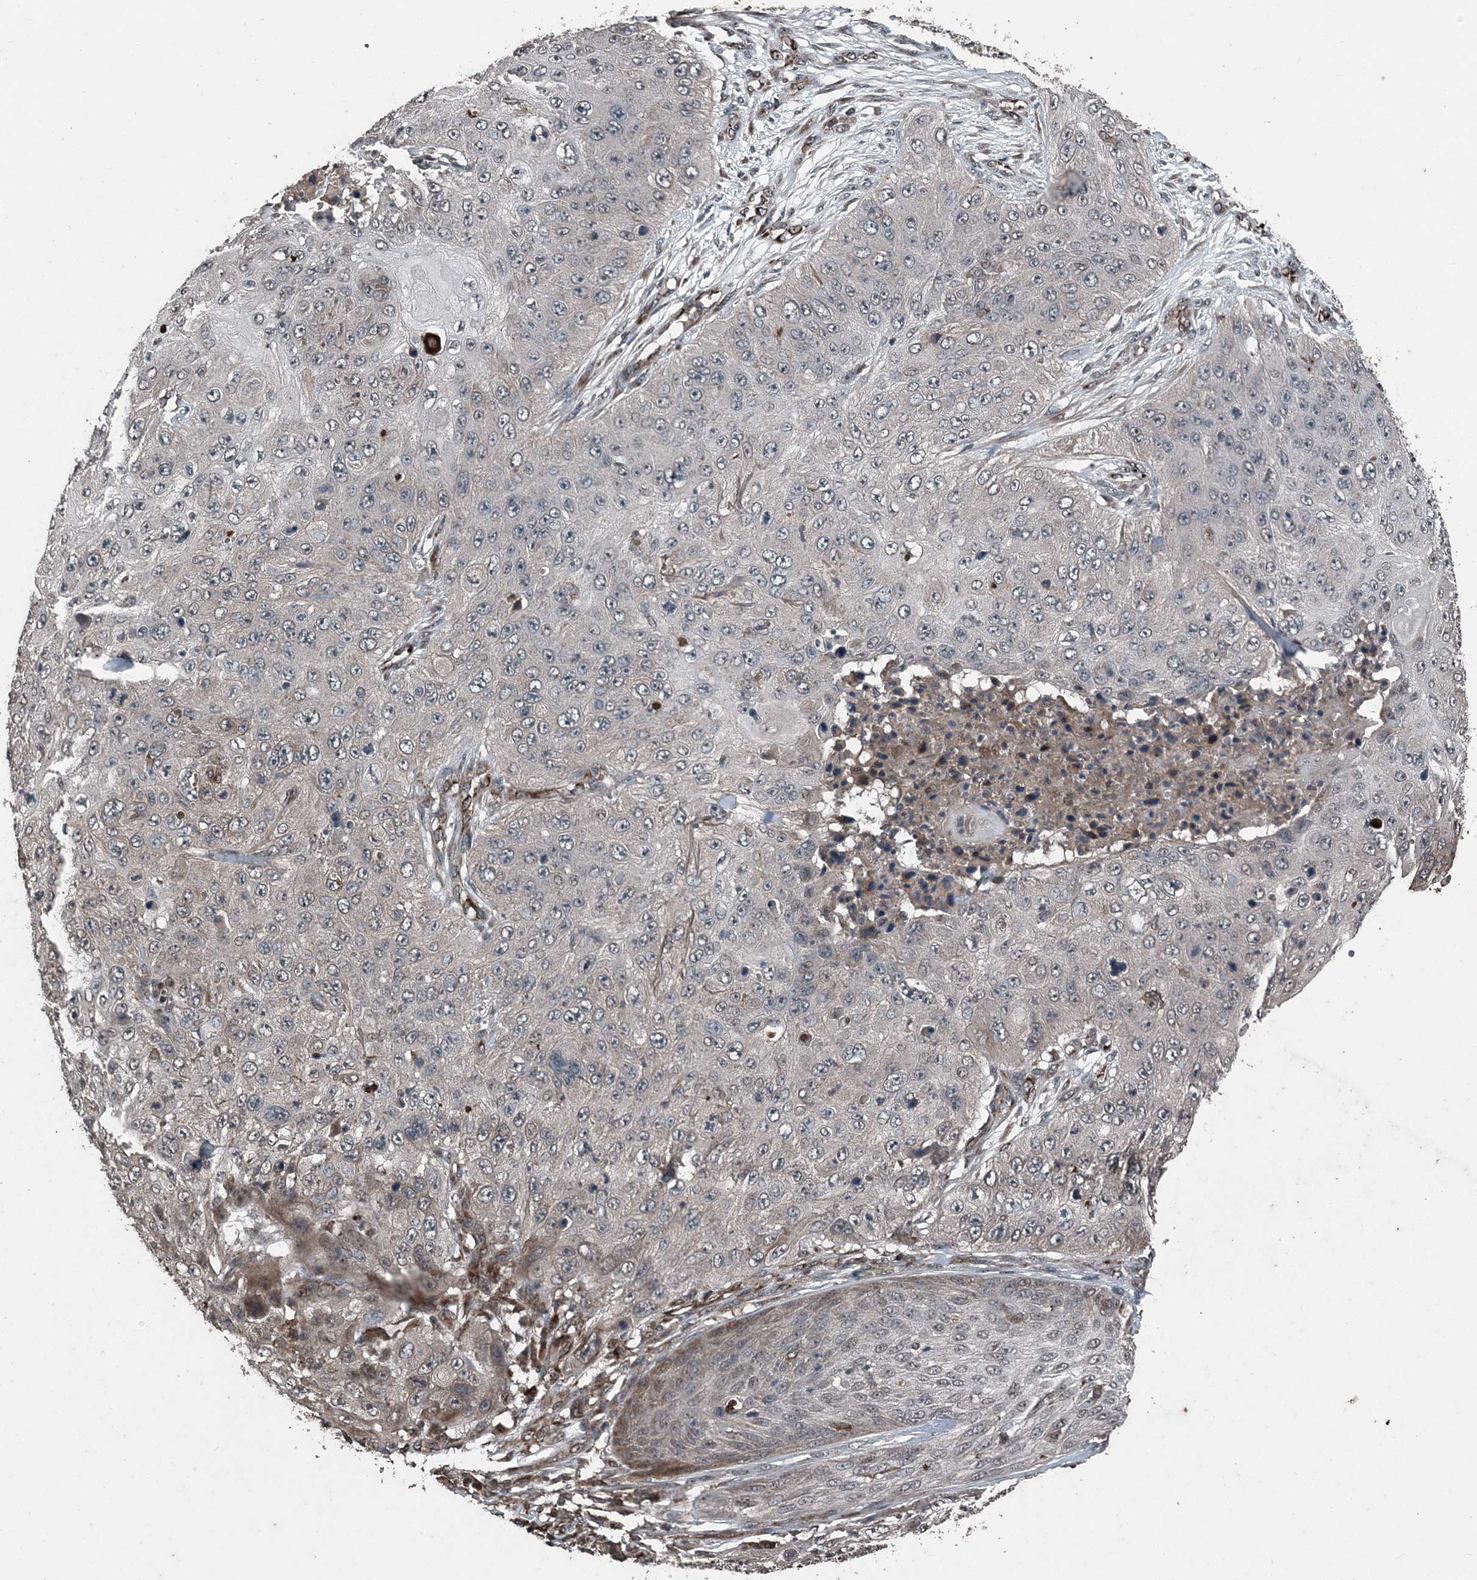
{"staining": {"intensity": "weak", "quantity": "<25%", "location": "cytoplasmic/membranous"}, "tissue": "skin cancer", "cell_type": "Tumor cells", "image_type": "cancer", "snomed": [{"axis": "morphology", "description": "Squamous cell carcinoma, NOS"}, {"axis": "topography", "description": "Skin"}], "caption": "Image shows no protein staining in tumor cells of skin cancer tissue. The staining is performed using DAB brown chromogen with nuclei counter-stained in using hematoxylin.", "gene": "CFL1", "patient": {"sex": "female", "age": 80}}